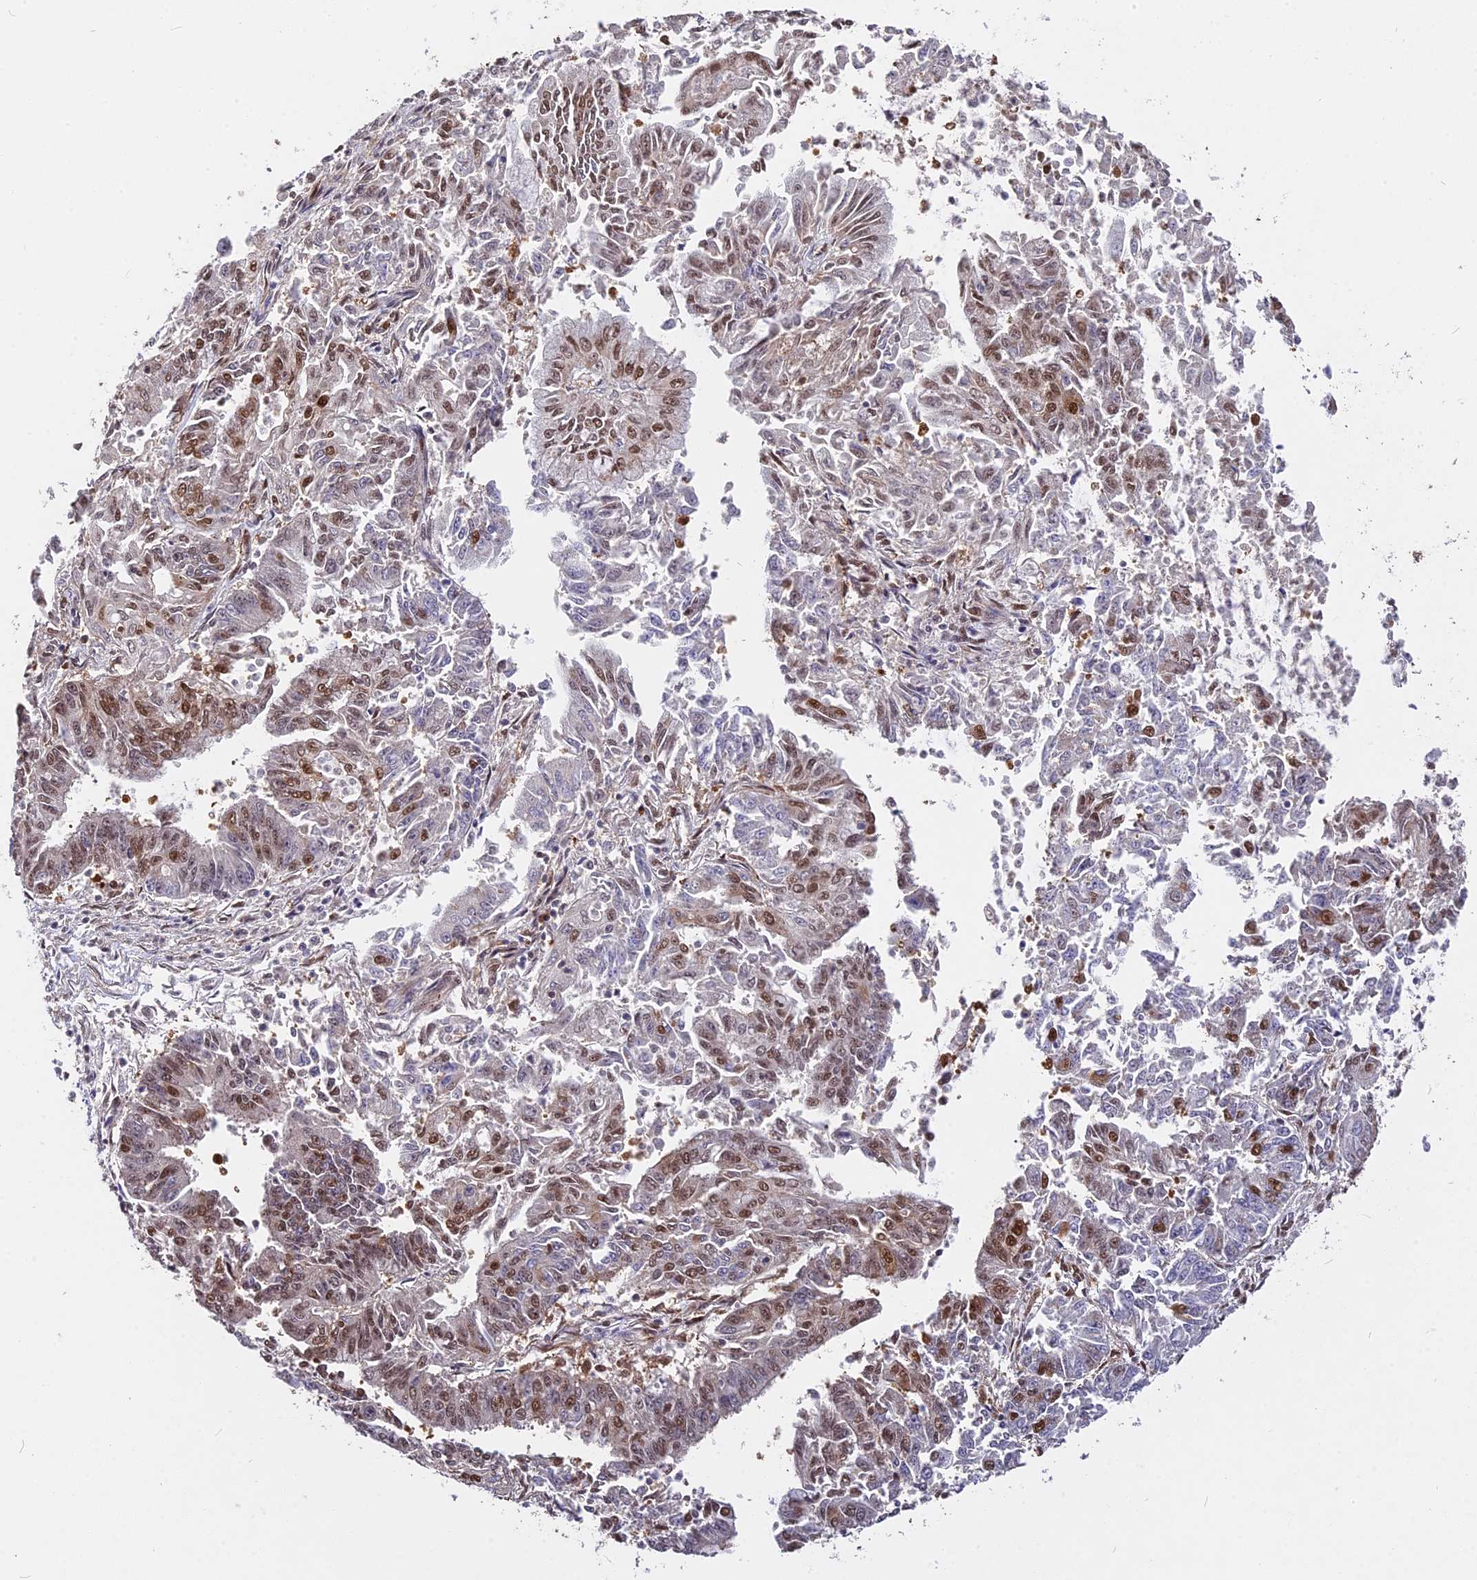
{"staining": {"intensity": "moderate", "quantity": "25%-75%", "location": "nuclear"}, "tissue": "endometrial cancer", "cell_type": "Tumor cells", "image_type": "cancer", "snomed": [{"axis": "morphology", "description": "Adenocarcinoma, NOS"}, {"axis": "topography", "description": "Endometrium"}], "caption": "Moderate nuclear expression for a protein is present in about 25%-75% of tumor cells of endometrial cancer (adenocarcinoma) using IHC.", "gene": "ADRM1", "patient": {"sex": "female", "age": 73}}